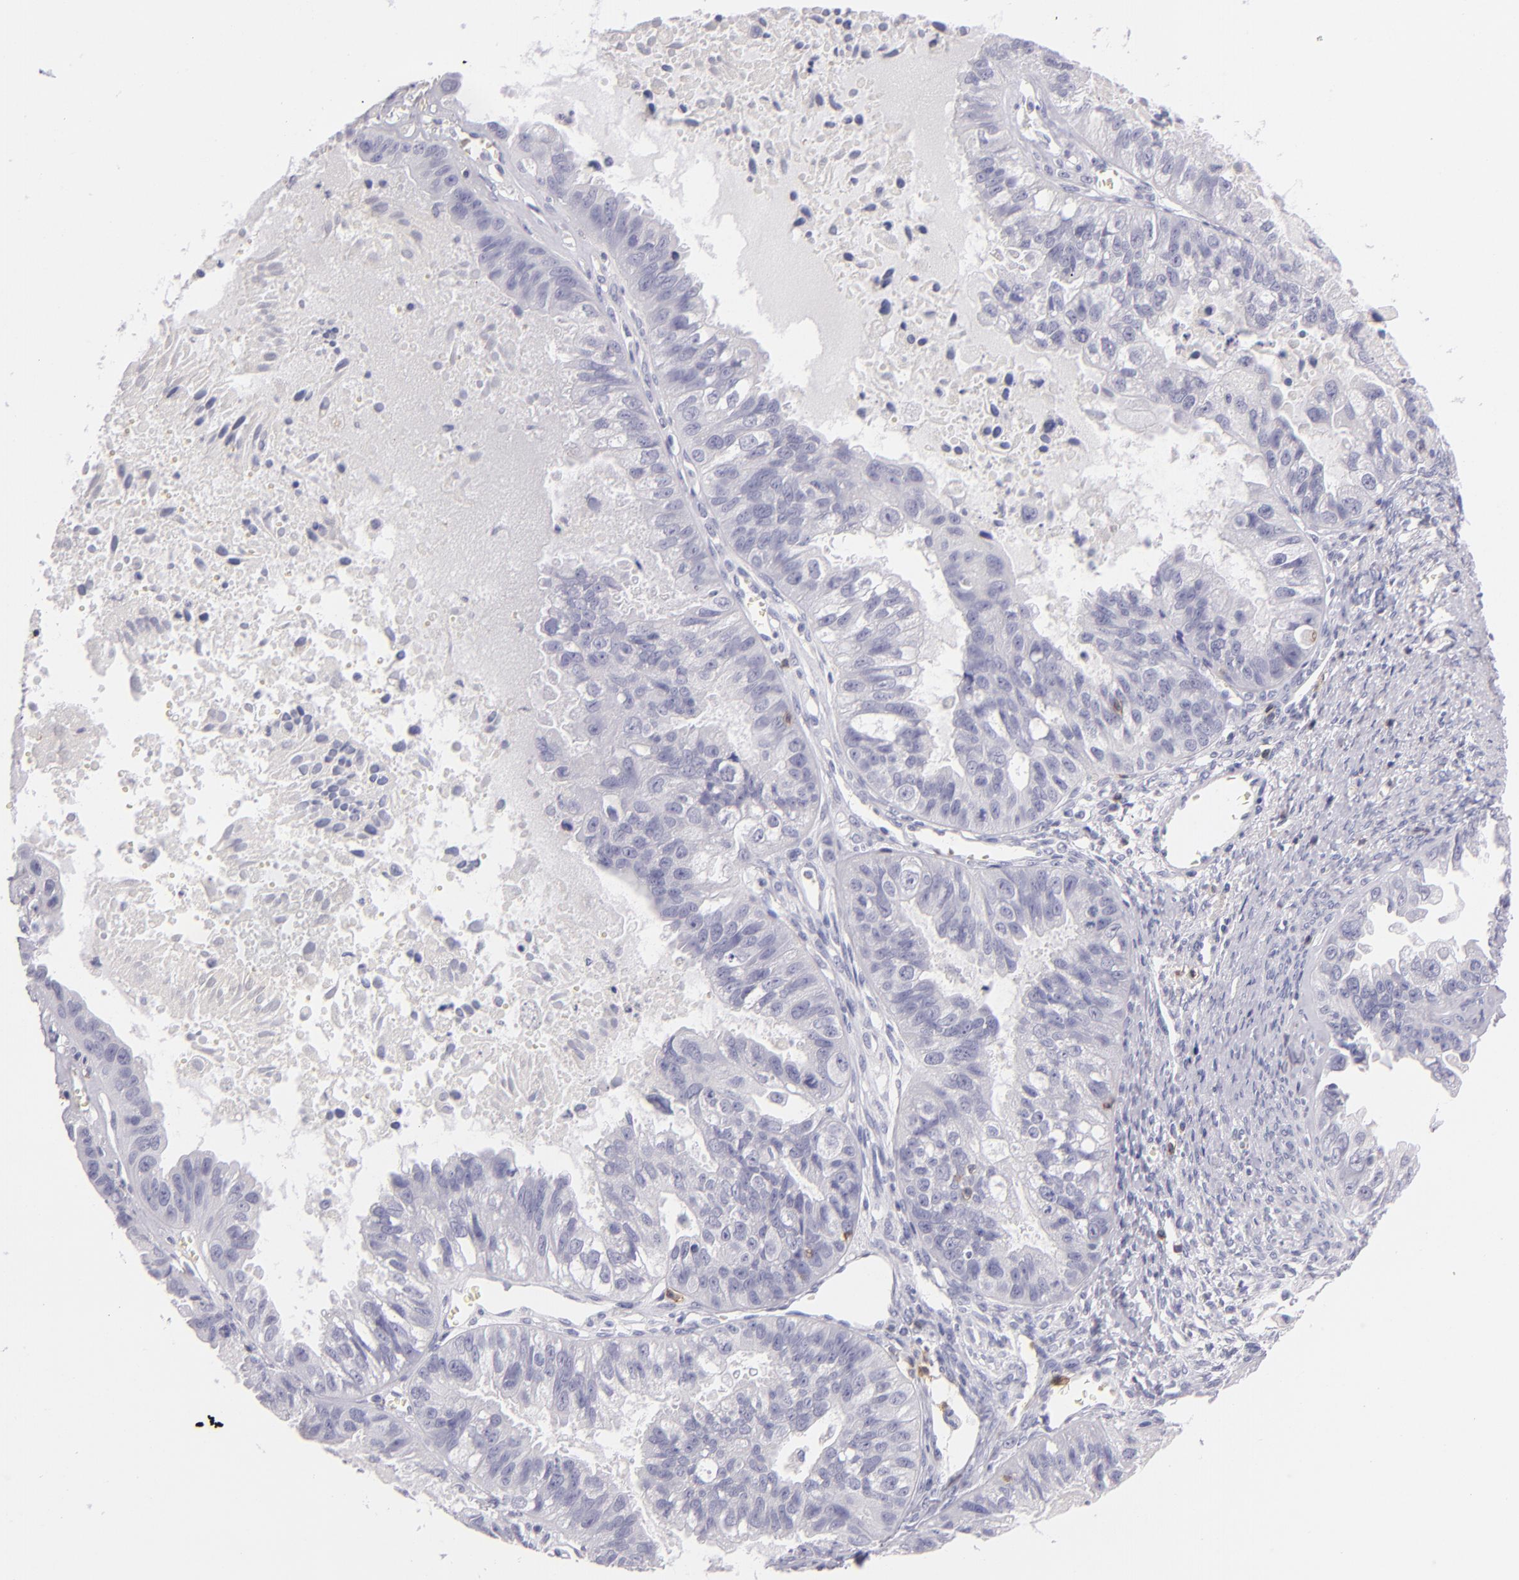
{"staining": {"intensity": "negative", "quantity": "none", "location": "none"}, "tissue": "ovarian cancer", "cell_type": "Tumor cells", "image_type": "cancer", "snomed": [{"axis": "morphology", "description": "Carcinoma, endometroid"}, {"axis": "topography", "description": "Ovary"}], "caption": "Immunohistochemistry (IHC) photomicrograph of neoplastic tissue: human endometroid carcinoma (ovarian) stained with DAB exhibits no significant protein staining in tumor cells.", "gene": "CD48", "patient": {"sex": "female", "age": 85}}